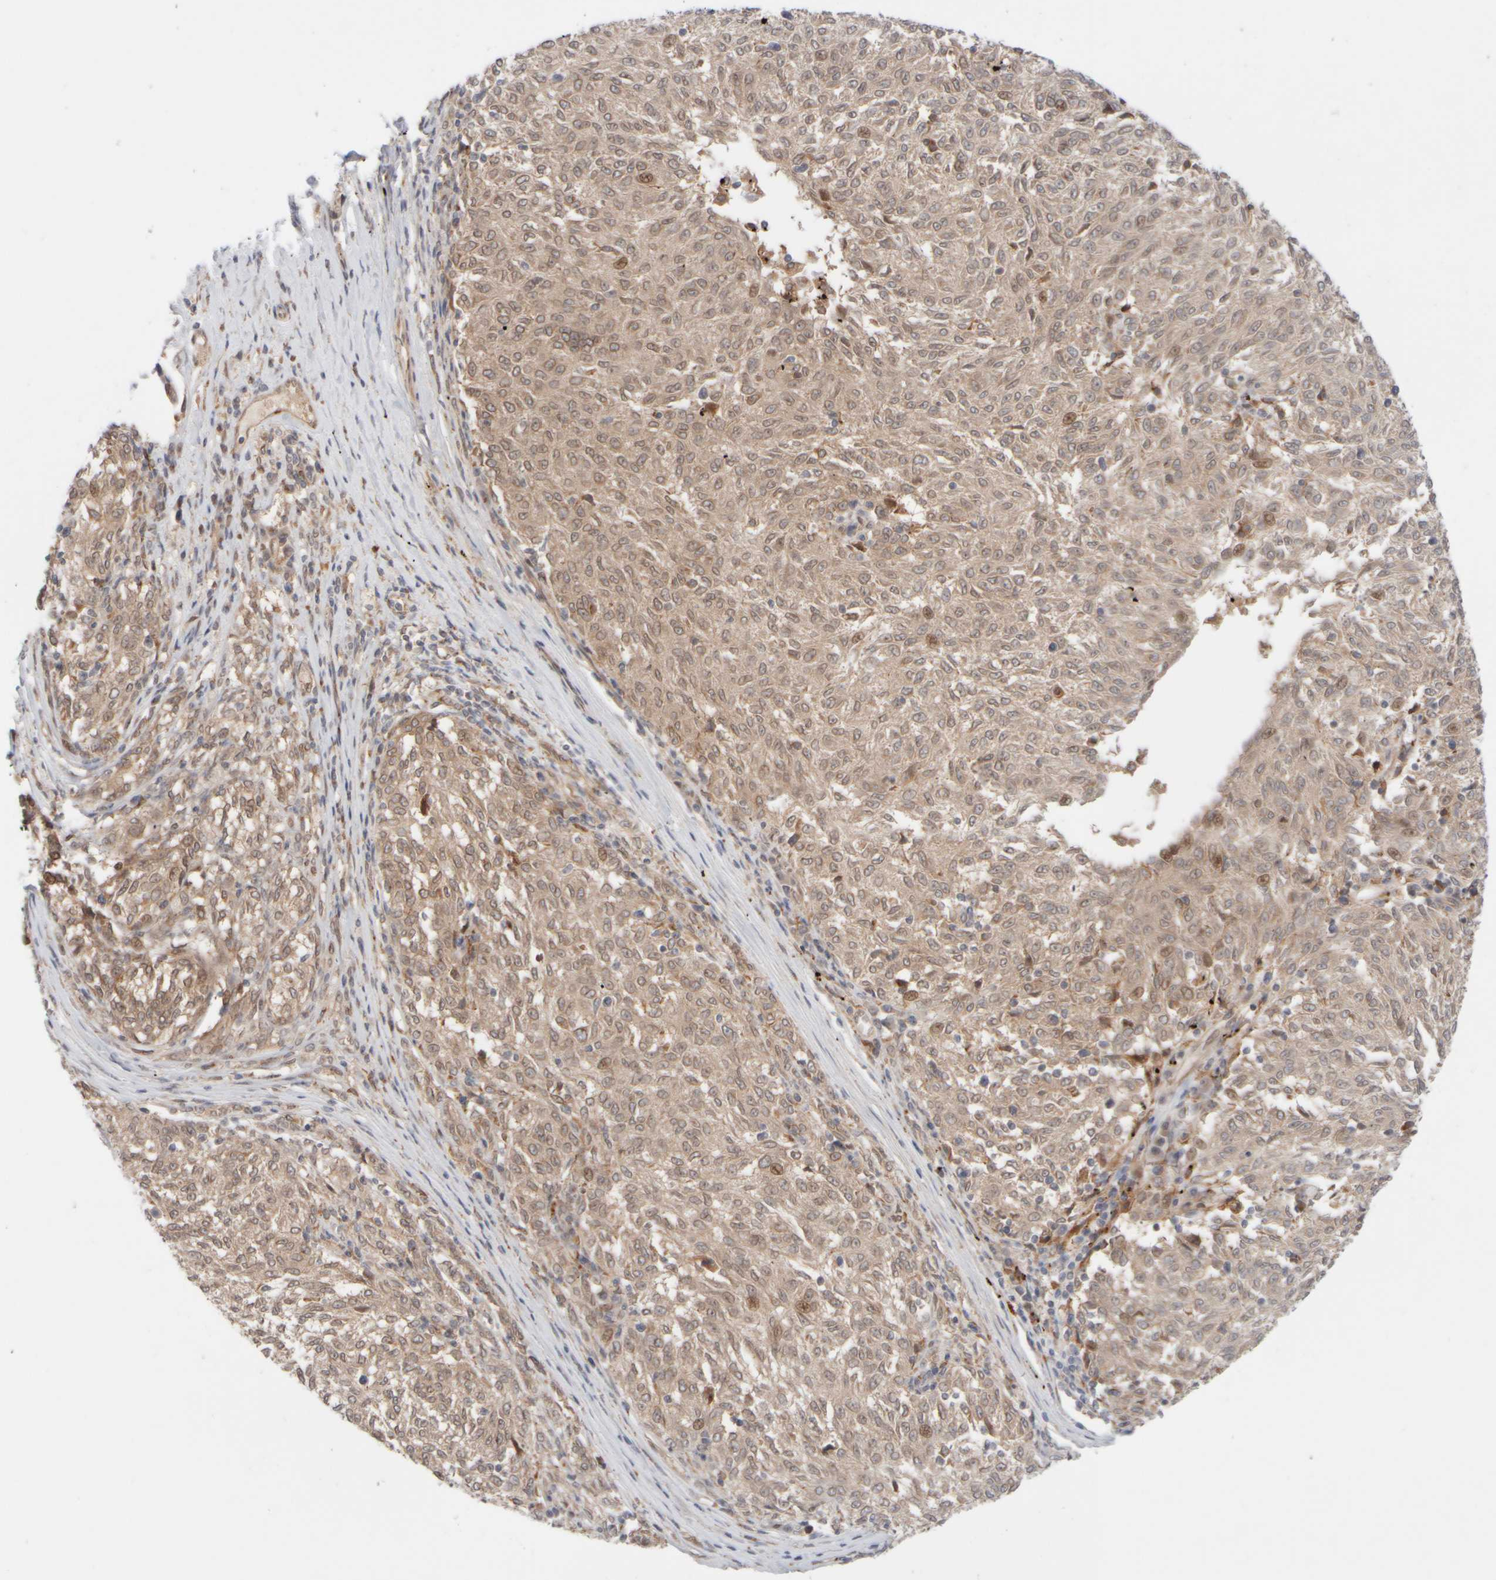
{"staining": {"intensity": "weak", "quantity": ">75%", "location": "cytoplasmic/membranous"}, "tissue": "melanoma", "cell_type": "Tumor cells", "image_type": "cancer", "snomed": [{"axis": "morphology", "description": "Malignant melanoma, NOS"}, {"axis": "topography", "description": "Skin"}], "caption": "Immunohistochemical staining of melanoma shows low levels of weak cytoplasmic/membranous protein expression in approximately >75% of tumor cells. (DAB IHC with brightfield microscopy, high magnification).", "gene": "GCN1", "patient": {"sex": "female", "age": 72}}